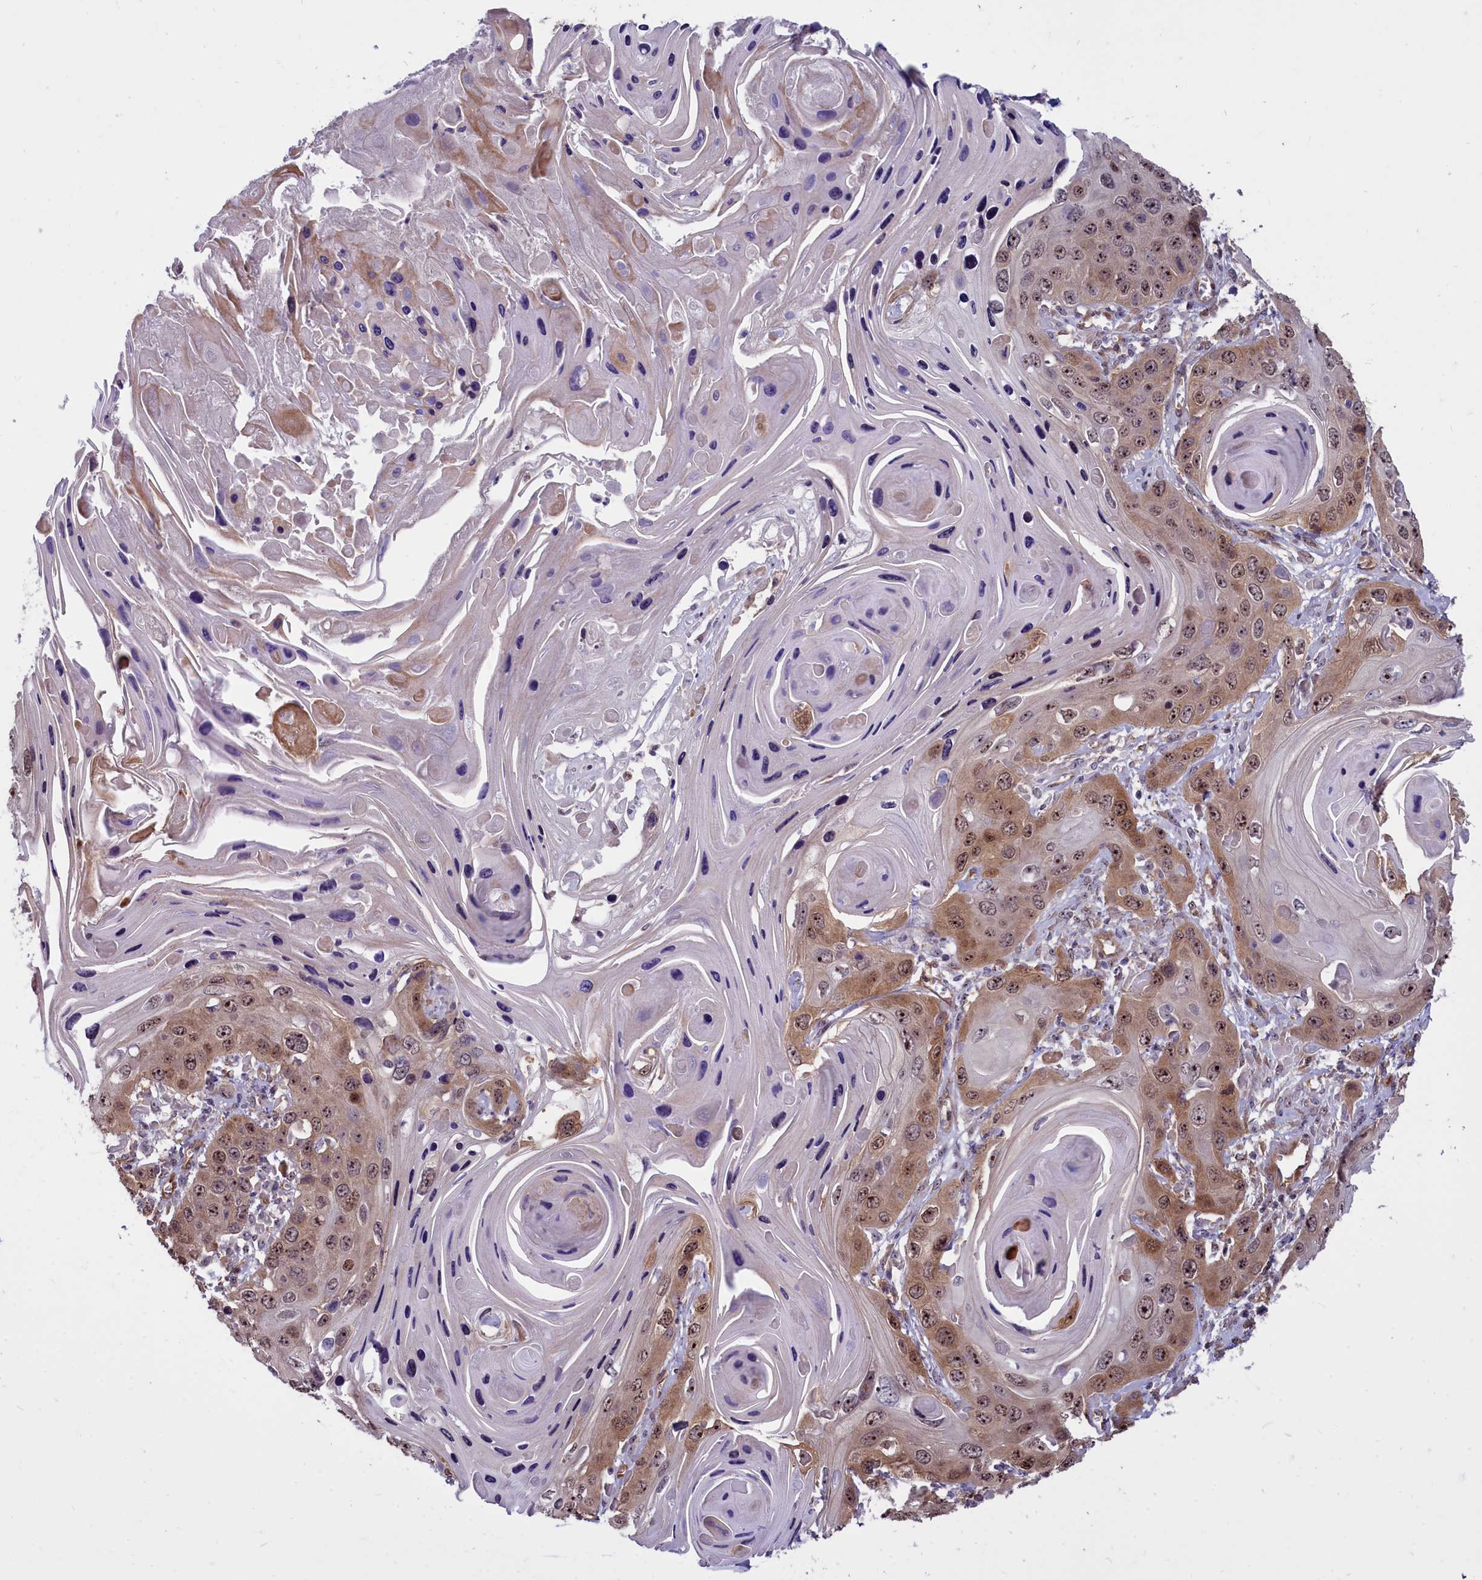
{"staining": {"intensity": "moderate", "quantity": "25%-75%", "location": "cytoplasmic/membranous,nuclear"}, "tissue": "skin cancer", "cell_type": "Tumor cells", "image_type": "cancer", "snomed": [{"axis": "morphology", "description": "Squamous cell carcinoma, NOS"}, {"axis": "topography", "description": "Skin"}], "caption": "This image shows skin squamous cell carcinoma stained with immunohistochemistry (IHC) to label a protein in brown. The cytoplasmic/membranous and nuclear of tumor cells show moderate positivity for the protein. Nuclei are counter-stained blue.", "gene": "BCAR1", "patient": {"sex": "male", "age": 55}}